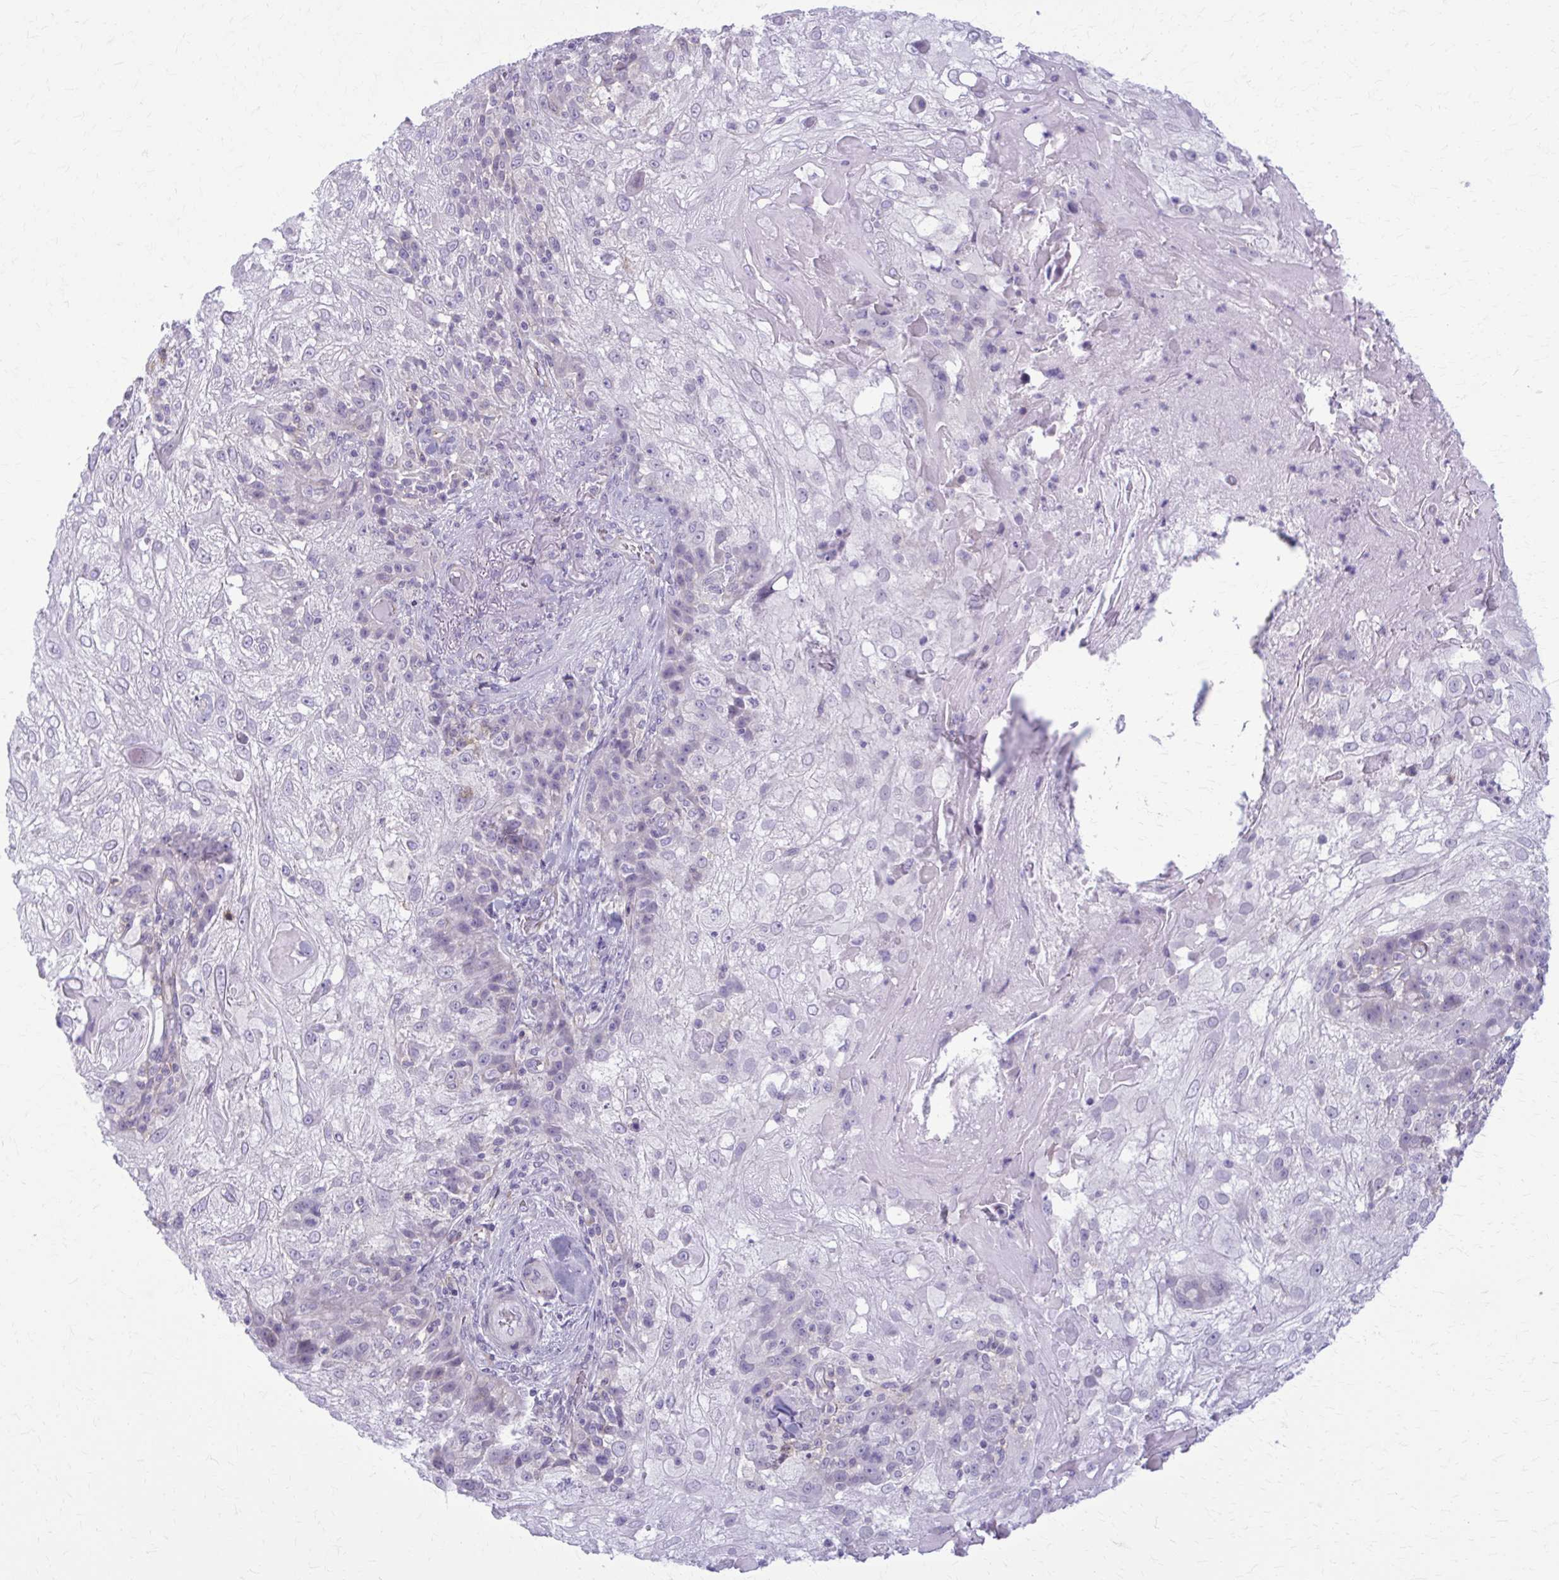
{"staining": {"intensity": "negative", "quantity": "none", "location": "none"}, "tissue": "skin cancer", "cell_type": "Tumor cells", "image_type": "cancer", "snomed": [{"axis": "morphology", "description": "Normal tissue, NOS"}, {"axis": "morphology", "description": "Squamous cell carcinoma, NOS"}, {"axis": "topography", "description": "Skin"}], "caption": "Immunohistochemical staining of skin squamous cell carcinoma demonstrates no significant positivity in tumor cells. The staining was performed using DAB to visualize the protein expression in brown, while the nuclei were stained in blue with hematoxylin (Magnification: 20x).", "gene": "CD38", "patient": {"sex": "female", "age": 83}}